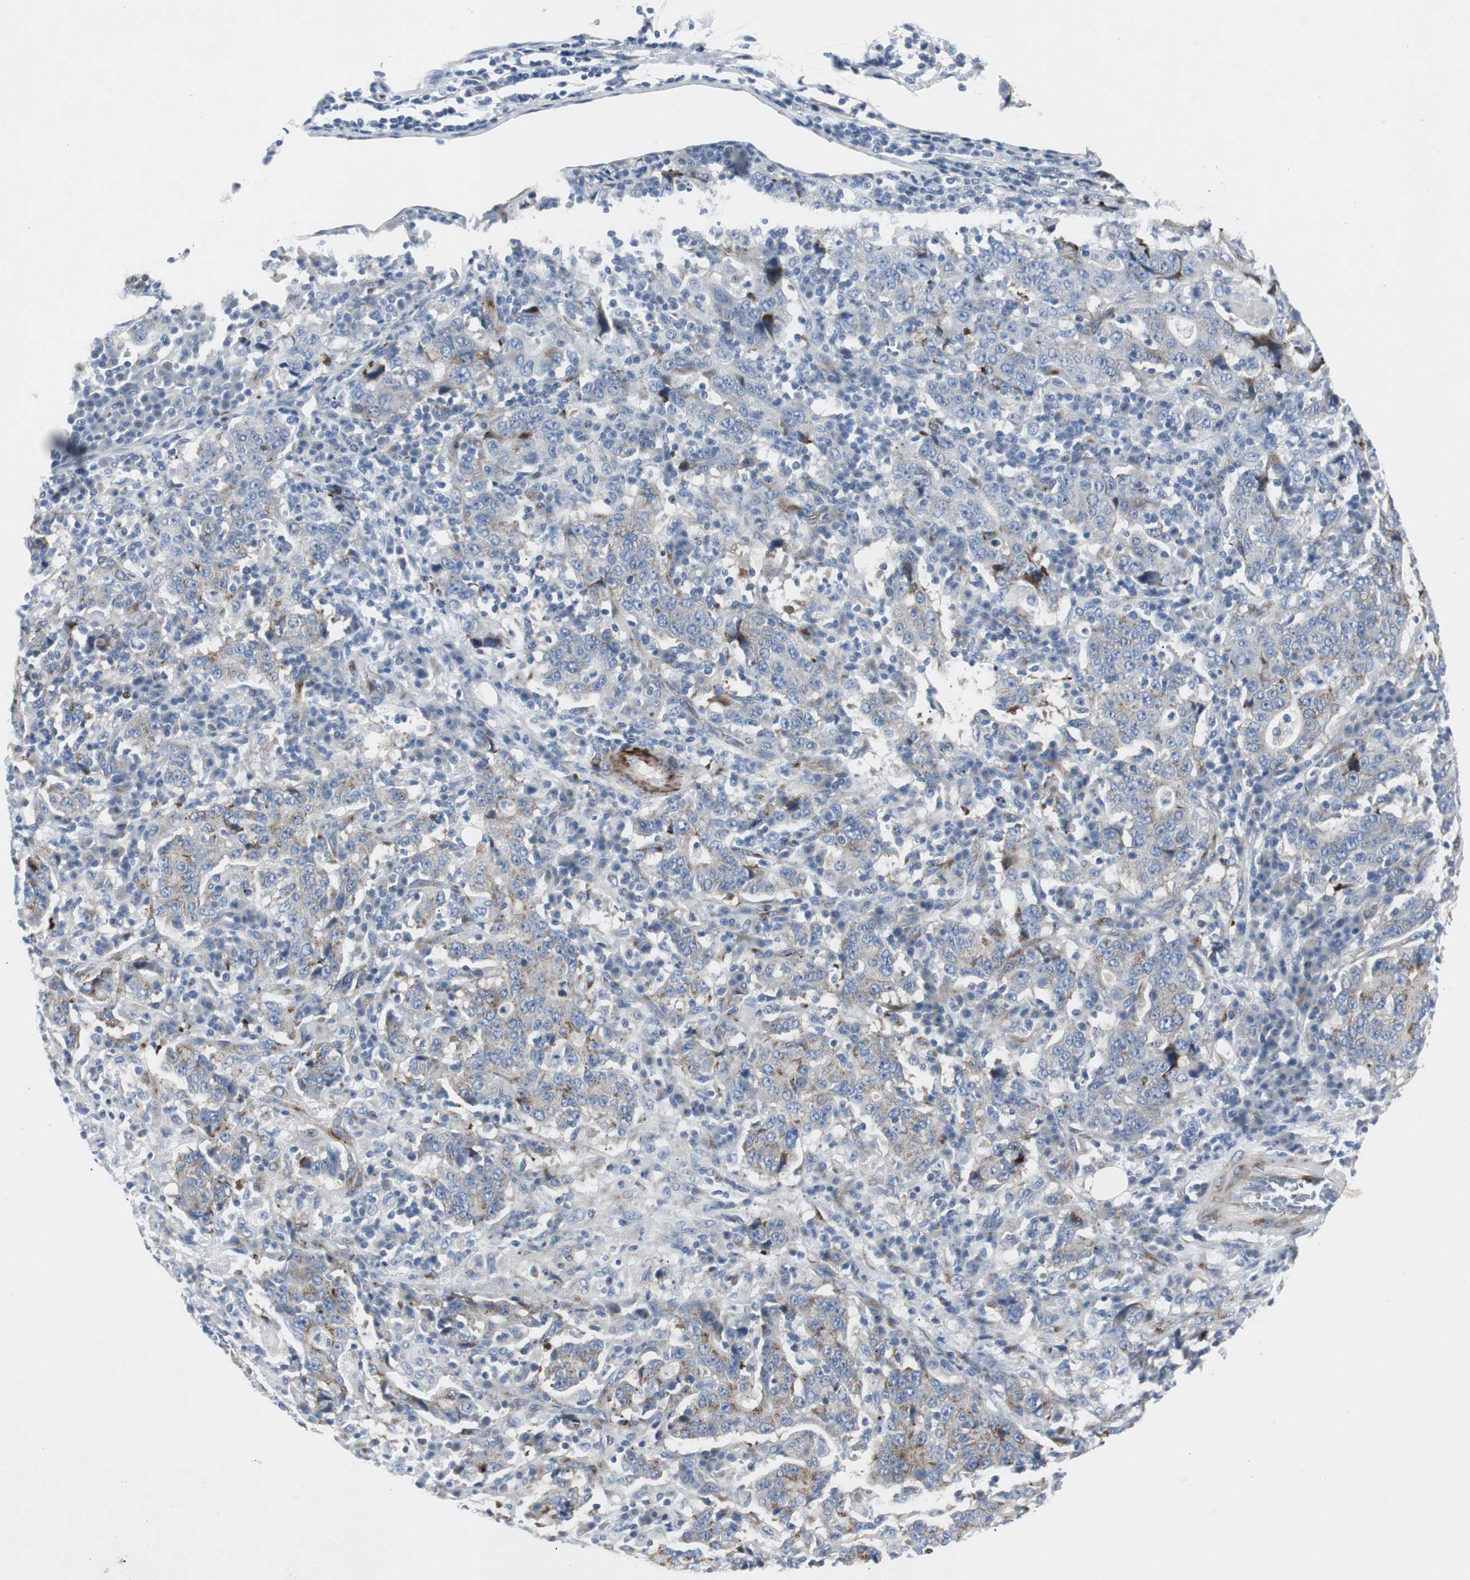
{"staining": {"intensity": "moderate", "quantity": "25%-75%", "location": "cytoplasmic/membranous"}, "tissue": "stomach cancer", "cell_type": "Tumor cells", "image_type": "cancer", "snomed": [{"axis": "morphology", "description": "Normal tissue, NOS"}, {"axis": "morphology", "description": "Adenocarcinoma, NOS"}, {"axis": "topography", "description": "Stomach, upper"}, {"axis": "topography", "description": "Stomach"}], "caption": "A high-resolution image shows IHC staining of stomach cancer, which shows moderate cytoplasmic/membranous staining in about 25%-75% of tumor cells.", "gene": "BBC3", "patient": {"sex": "male", "age": 59}}